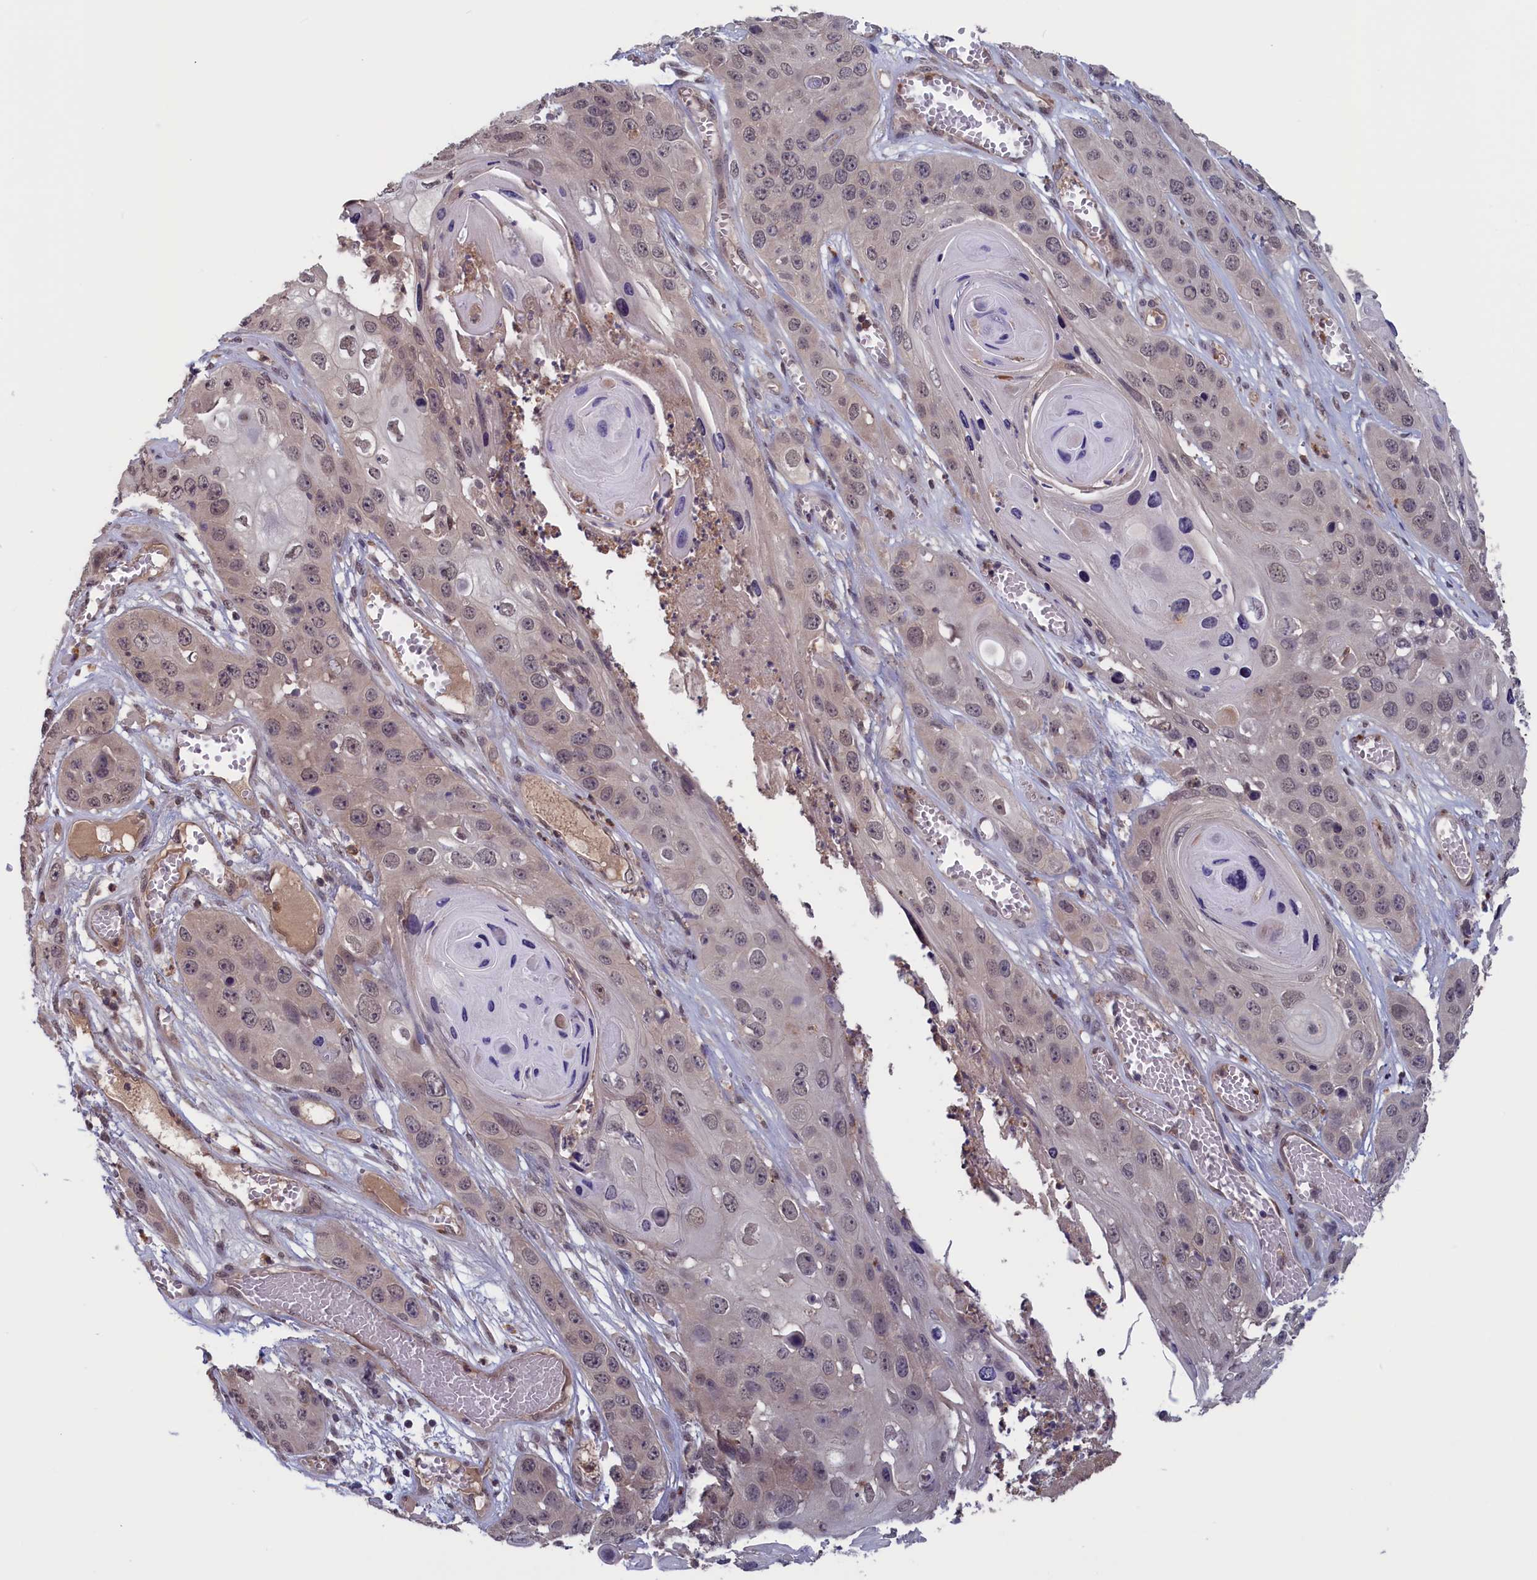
{"staining": {"intensity": "weak", "quantity": "<25%", "location": "nuclear"}, "tissue": "skin cancer", "cell_type": "Tumor cells", "image_type": "cancer", "snomed": [{"axis": "morphology", "description": "Squamous cell carcinoma, NOS"}, {"axis": "topography", "description": "Skin"}], "caption": "Tumor cells are negative for protein expression in human skin cancer (squamous cell carcinoma). Brightfield microscopy of IHC stained with DAB (brown) and hematoxylin (blue), captured at high magnification.", "gene": "PLP2", "patient": {"sex": "male", "age": 55}}